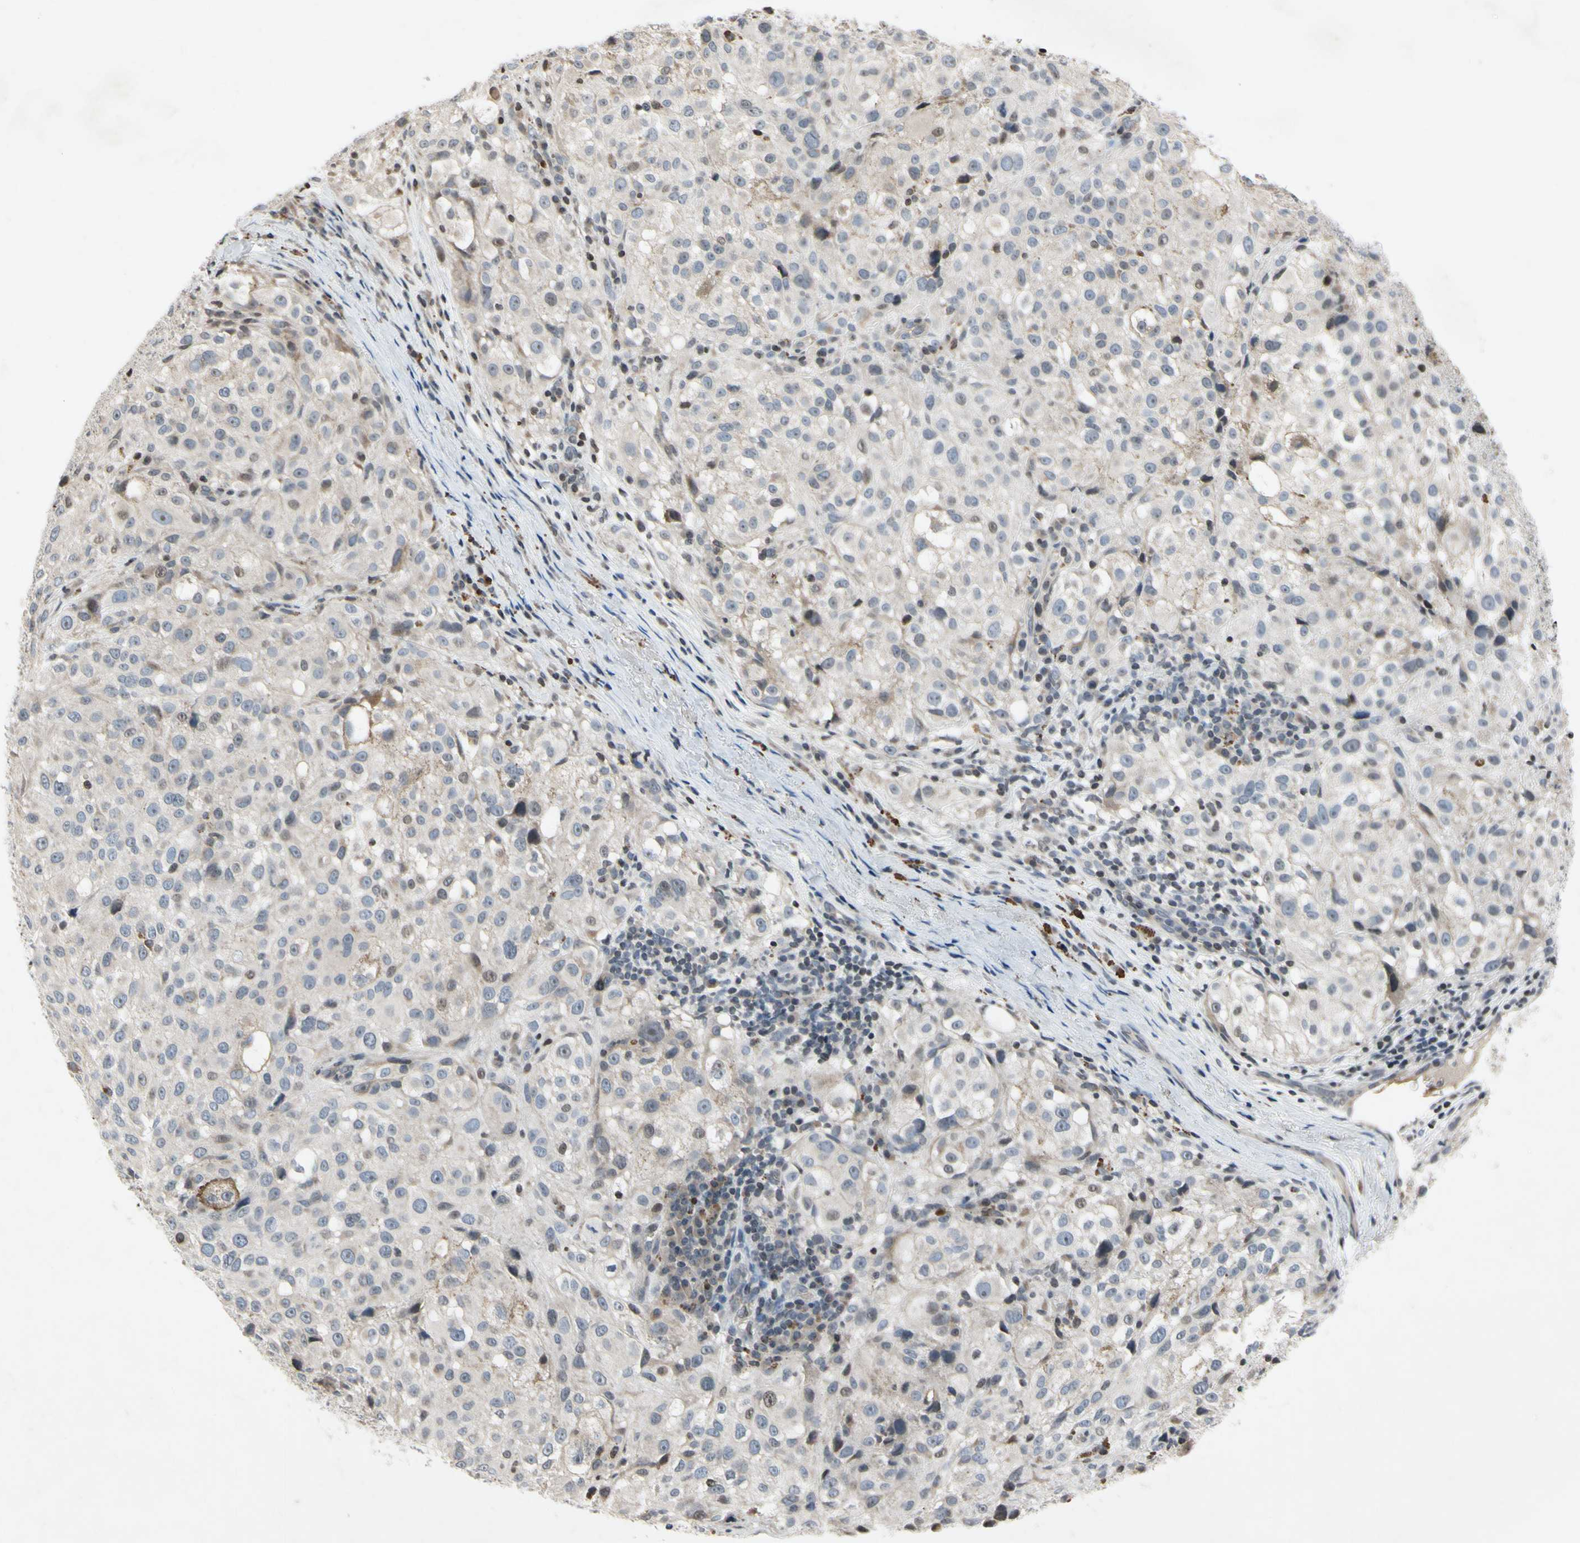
{"staining": {"intensity": "moderate", "quantity": "<25%", "location": "nuclear"}, "tissue": "melanoma", "cell_type": "Tumor cells", "image_type": "cancer", "snomed": [{"axis": "morphology", "description": "Necrosis, NOS"}, {"axis": "morphology", "description": "Malignant melanoma, NOS"}, {"axis": "topography", "description": "Skin"}], "caption": "Tumor cells display low levels of moderate nuclear expression in about <25% of cells in malignant melanoma.", "gene": "ARG1", "patient": {"sex": "female", "age": 87}}